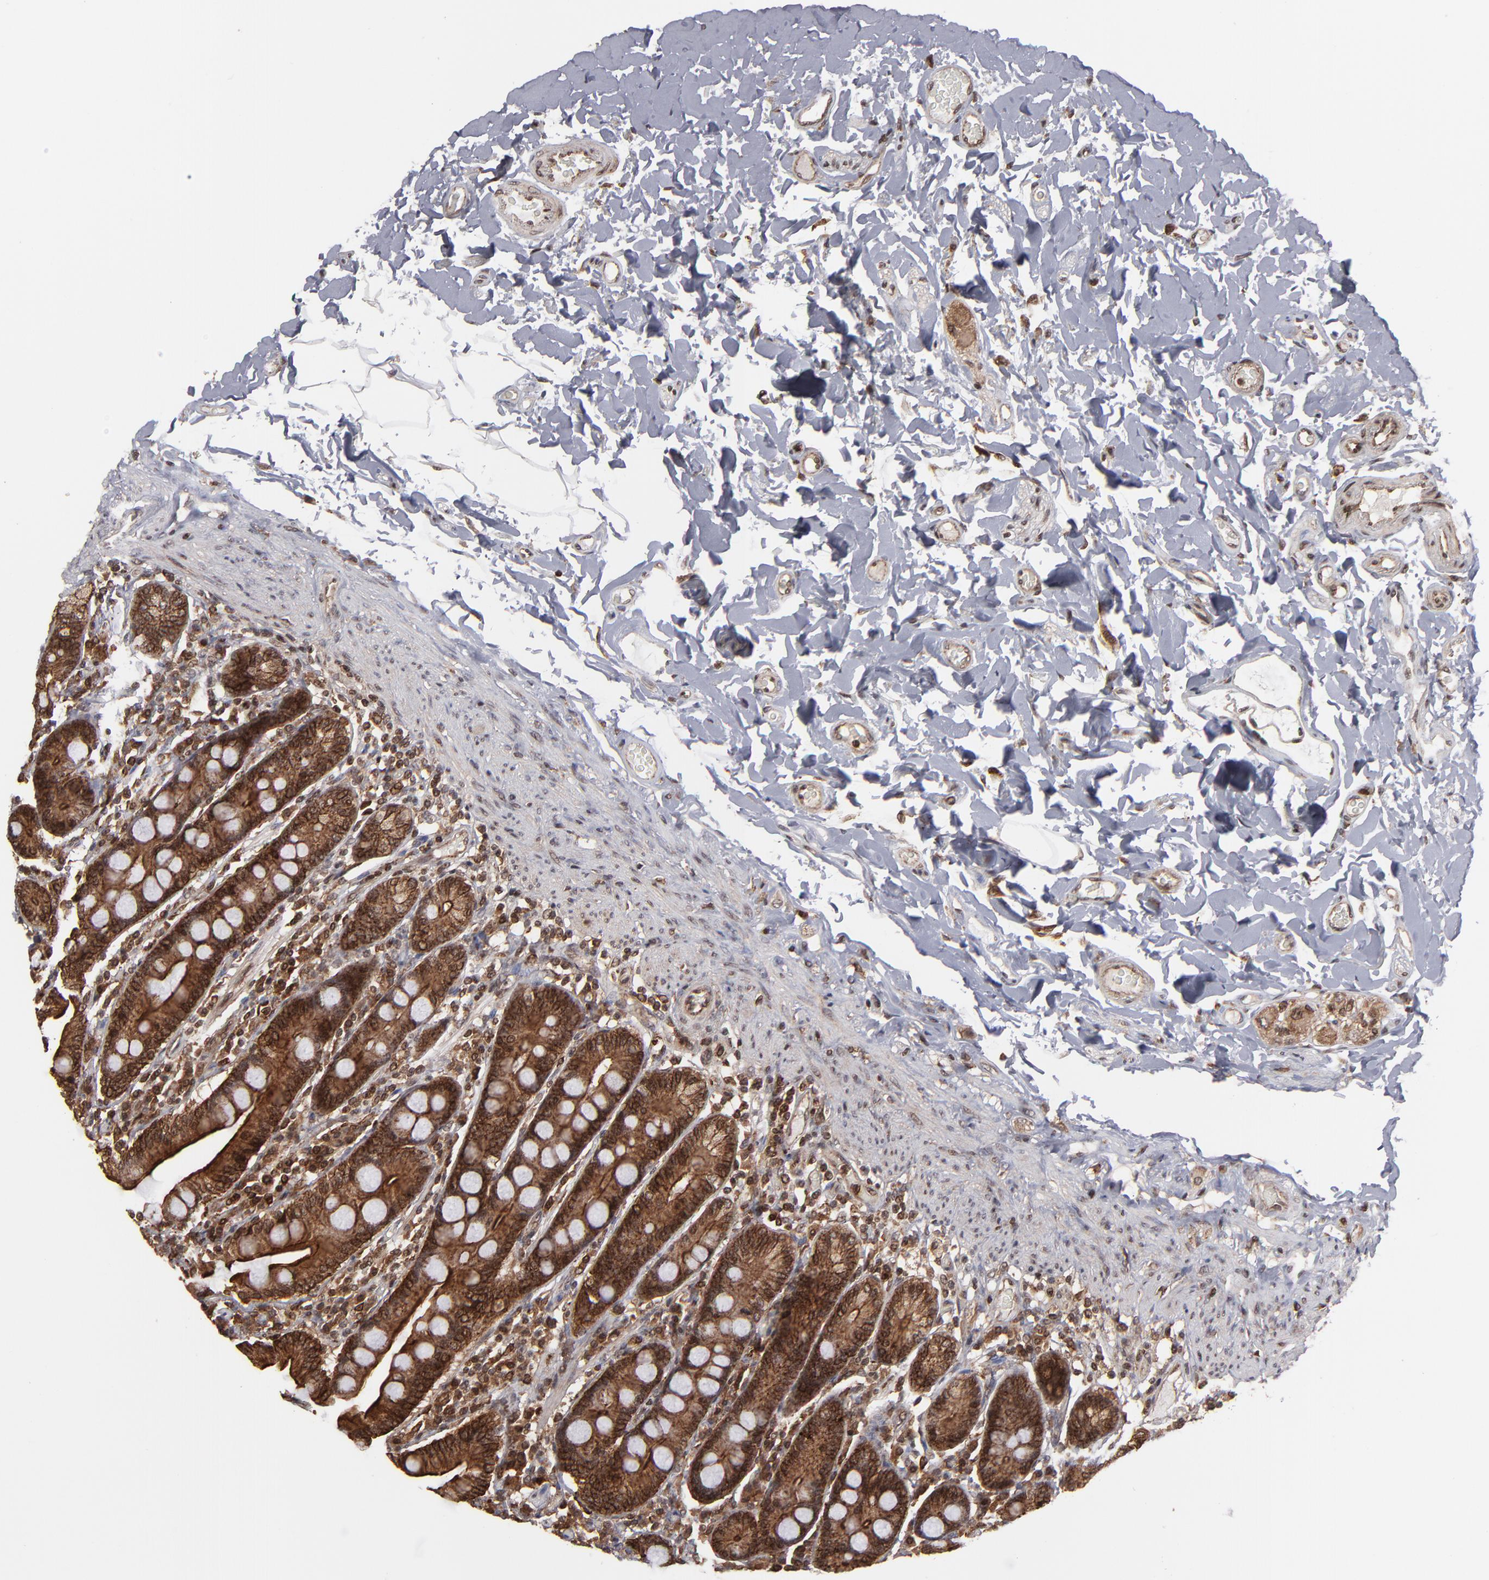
{"staining": {"intensity": "strong", "quantity": ">75%", "location": "cytoplasmic/membranous,nuclear"}, "tissue": "duodenum", "cell_type": "Glandular cells", "image_type": "normal", "snomed": [{"axis": "morphology", "description": "Normal tissue, NOS"}, {"axis": "topography", "description": "Duodenum"}], "caption": "A histopathology image of human duodenum stained for a protein shows strong cytoplasmic/membranous,nuclear brown staining in glandular cells.", "gene": "RGS6", "patient": {"sex": "male", "age": 73}}